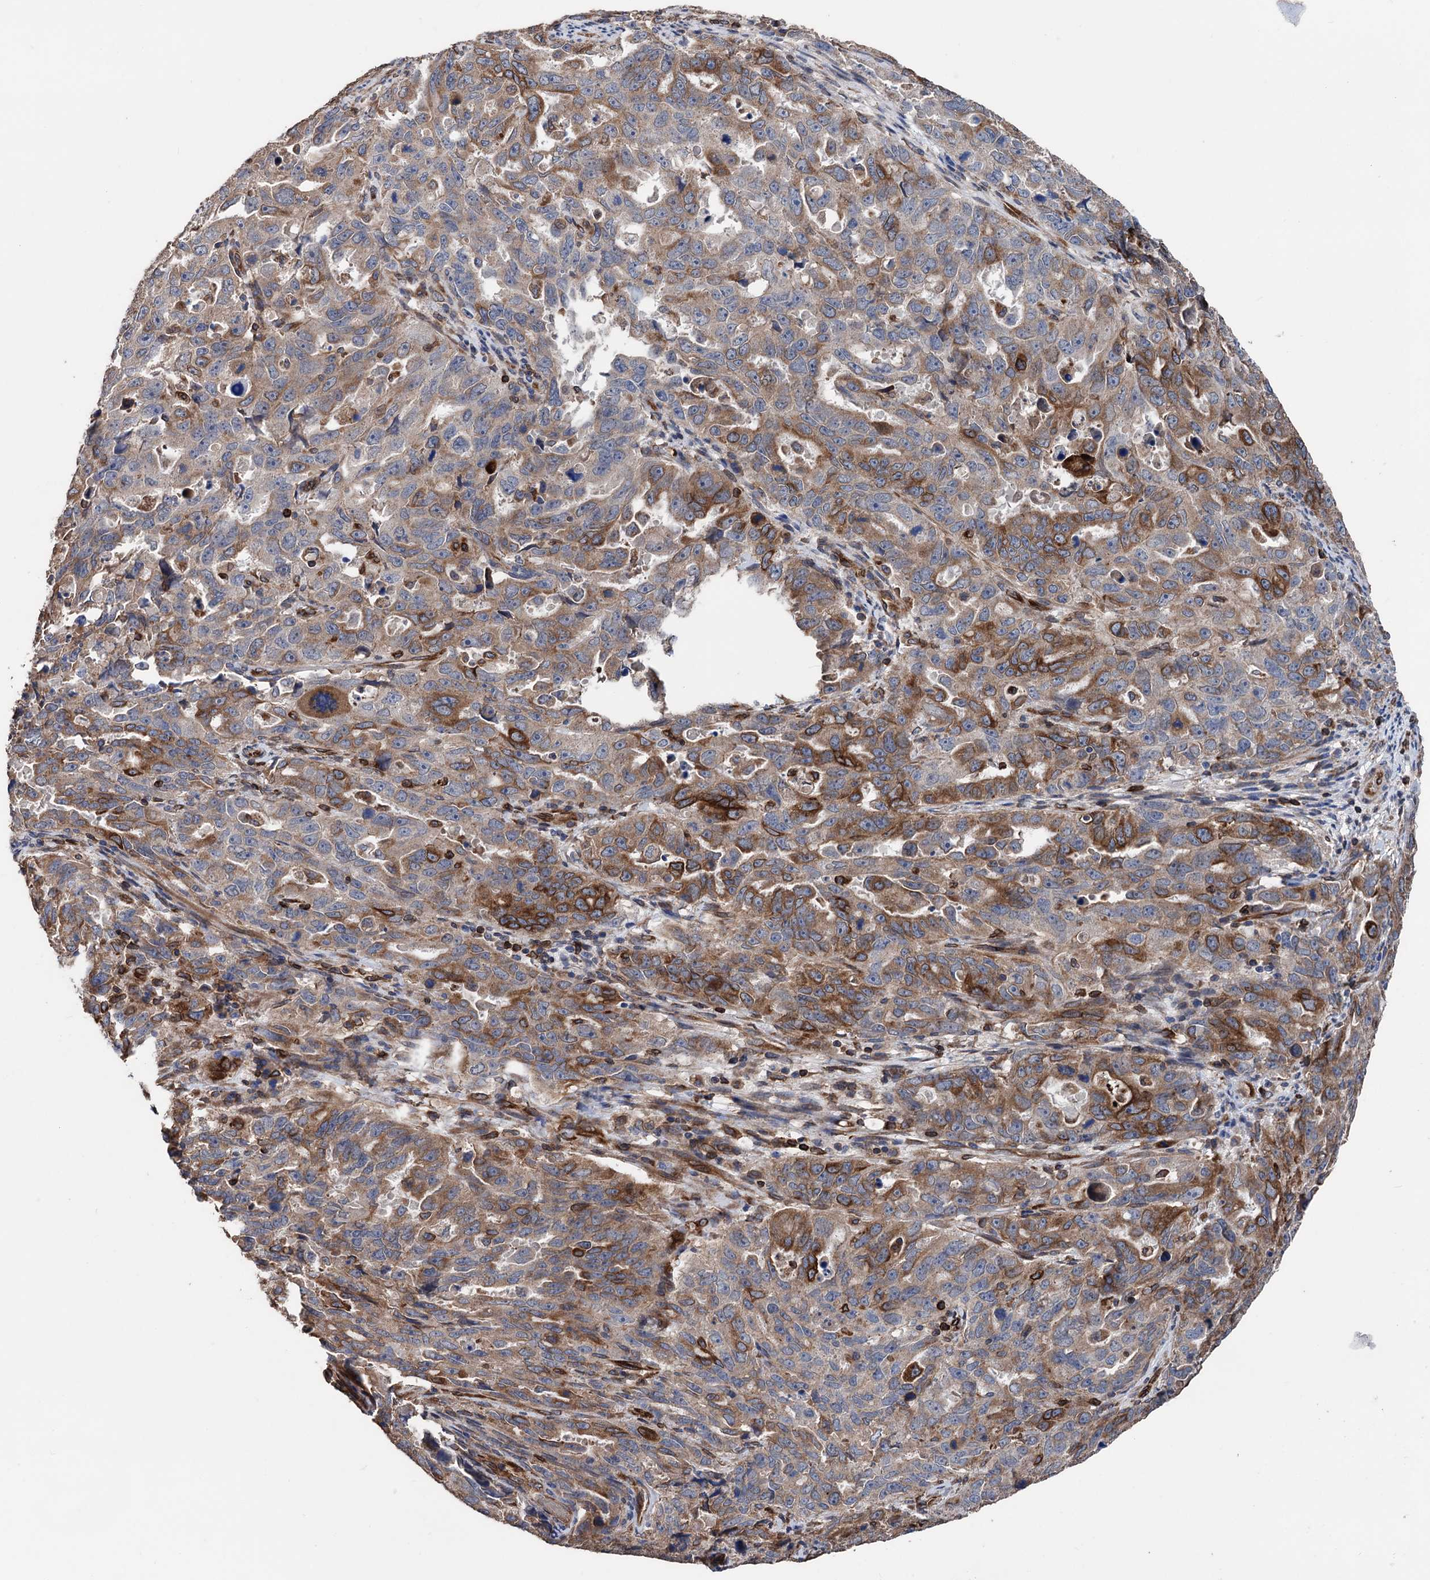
{"staining": {"intensity": "moderate", "quantity": "25%-75%", "location": "cytoplasmic/membranous"}, "tissue": "endometrial cancer", "cell_type": "Tumor cells", "image_type": "cancer", "snomed": [{"axis": "morphology", "description": "Adenocarcinoma, NOS"}, {"axis": "topography", "description": "Endometrium"}], "caption": "Endometrial adenocarcinoma stained for a protein reveals moderate cytoplasmic/membranous positivity in tumor cells.", "gene": "STING1", "patient": {"sex": "female", "age": 65}}